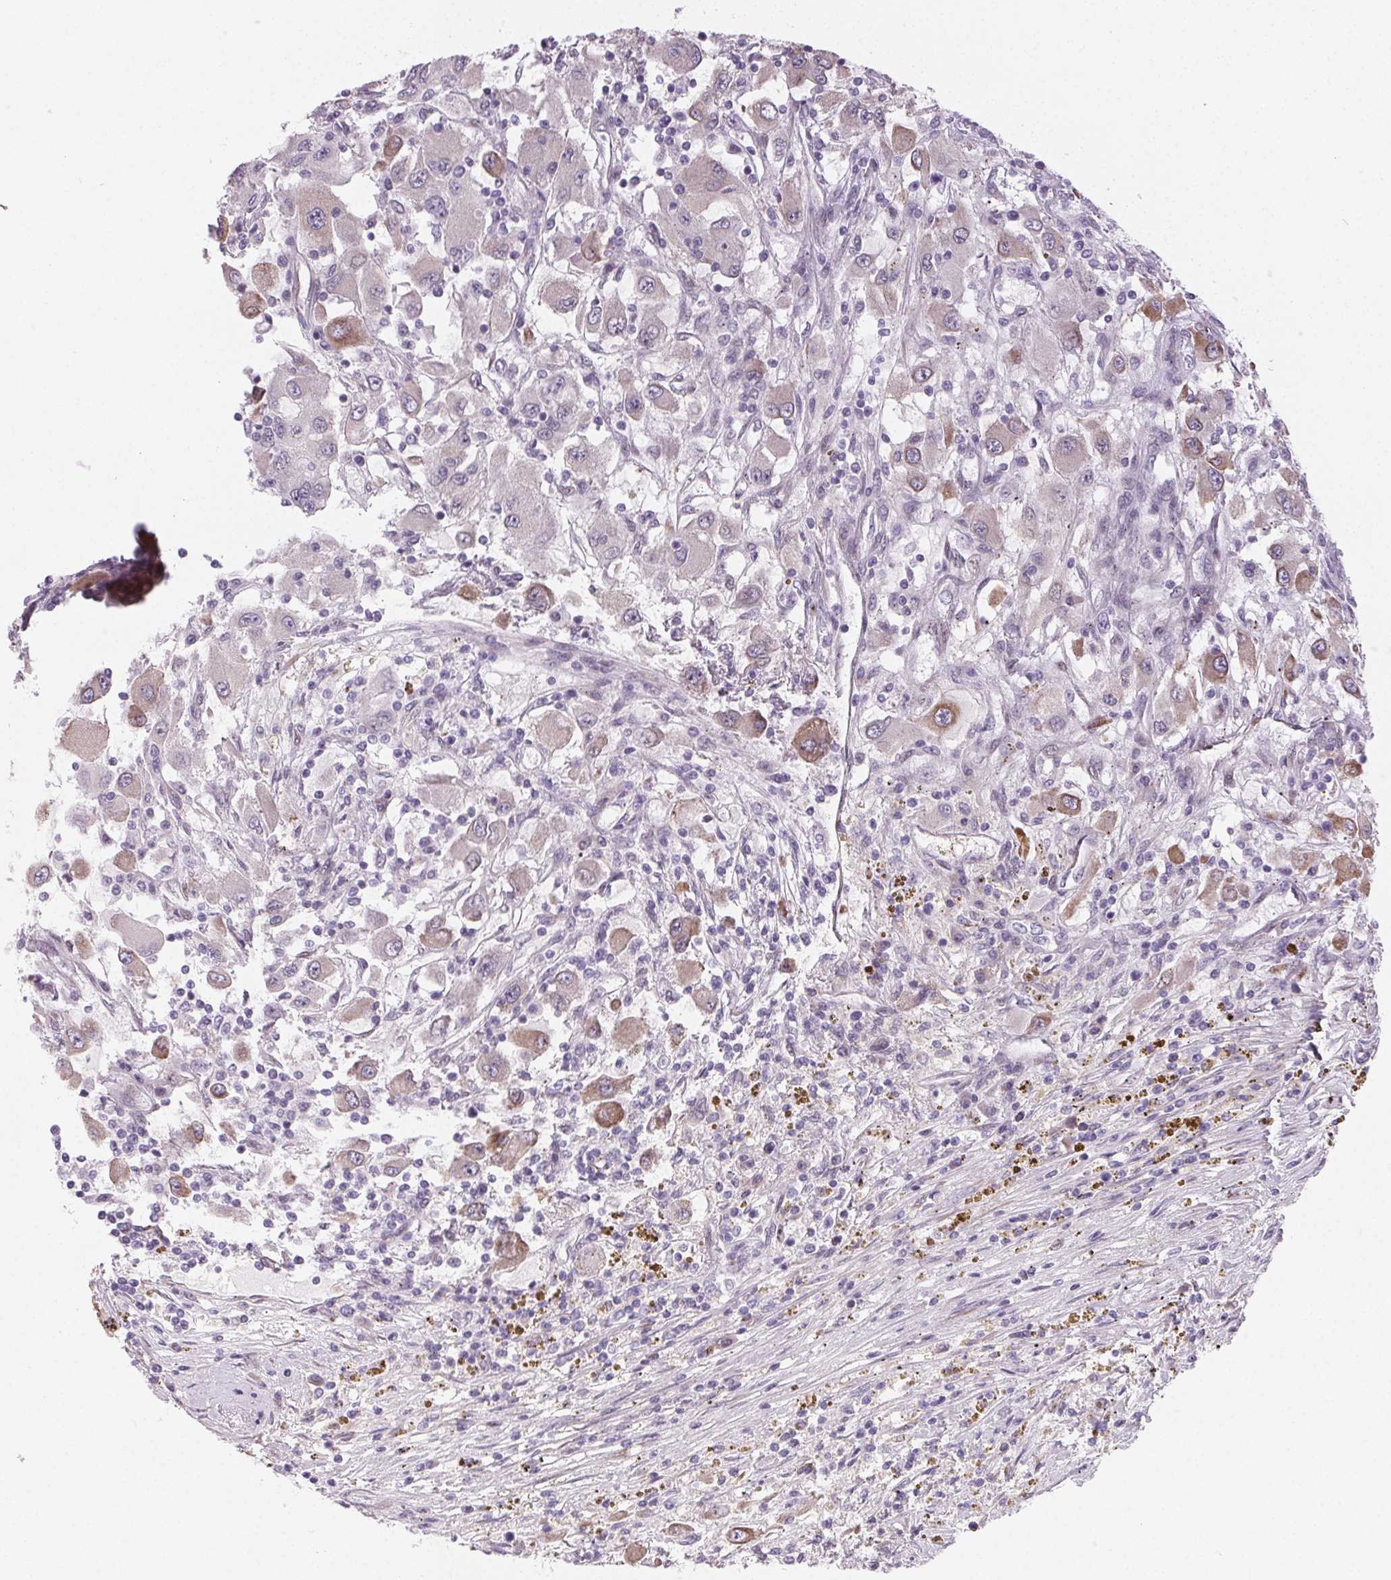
{"staining": {"intensity": "moderate", "quantity": "<25%", "location": "cytoplasmic/membranous"}, "tissue": "renal cancer", "cell_type": "Tumor cells", "image_type": "cancer", "snomed": [{"axis": "morphology", "description": "Adenocarcinoma, NOS"}, {"axis": "topography", "description": "Kidney"}], "caption": "Adenocarcinoma (renal) stained with a protein marker displays moderate staining in tumor cells.", "gene": "CCDC96", "patient": {"sex": "female", "age": 67}}